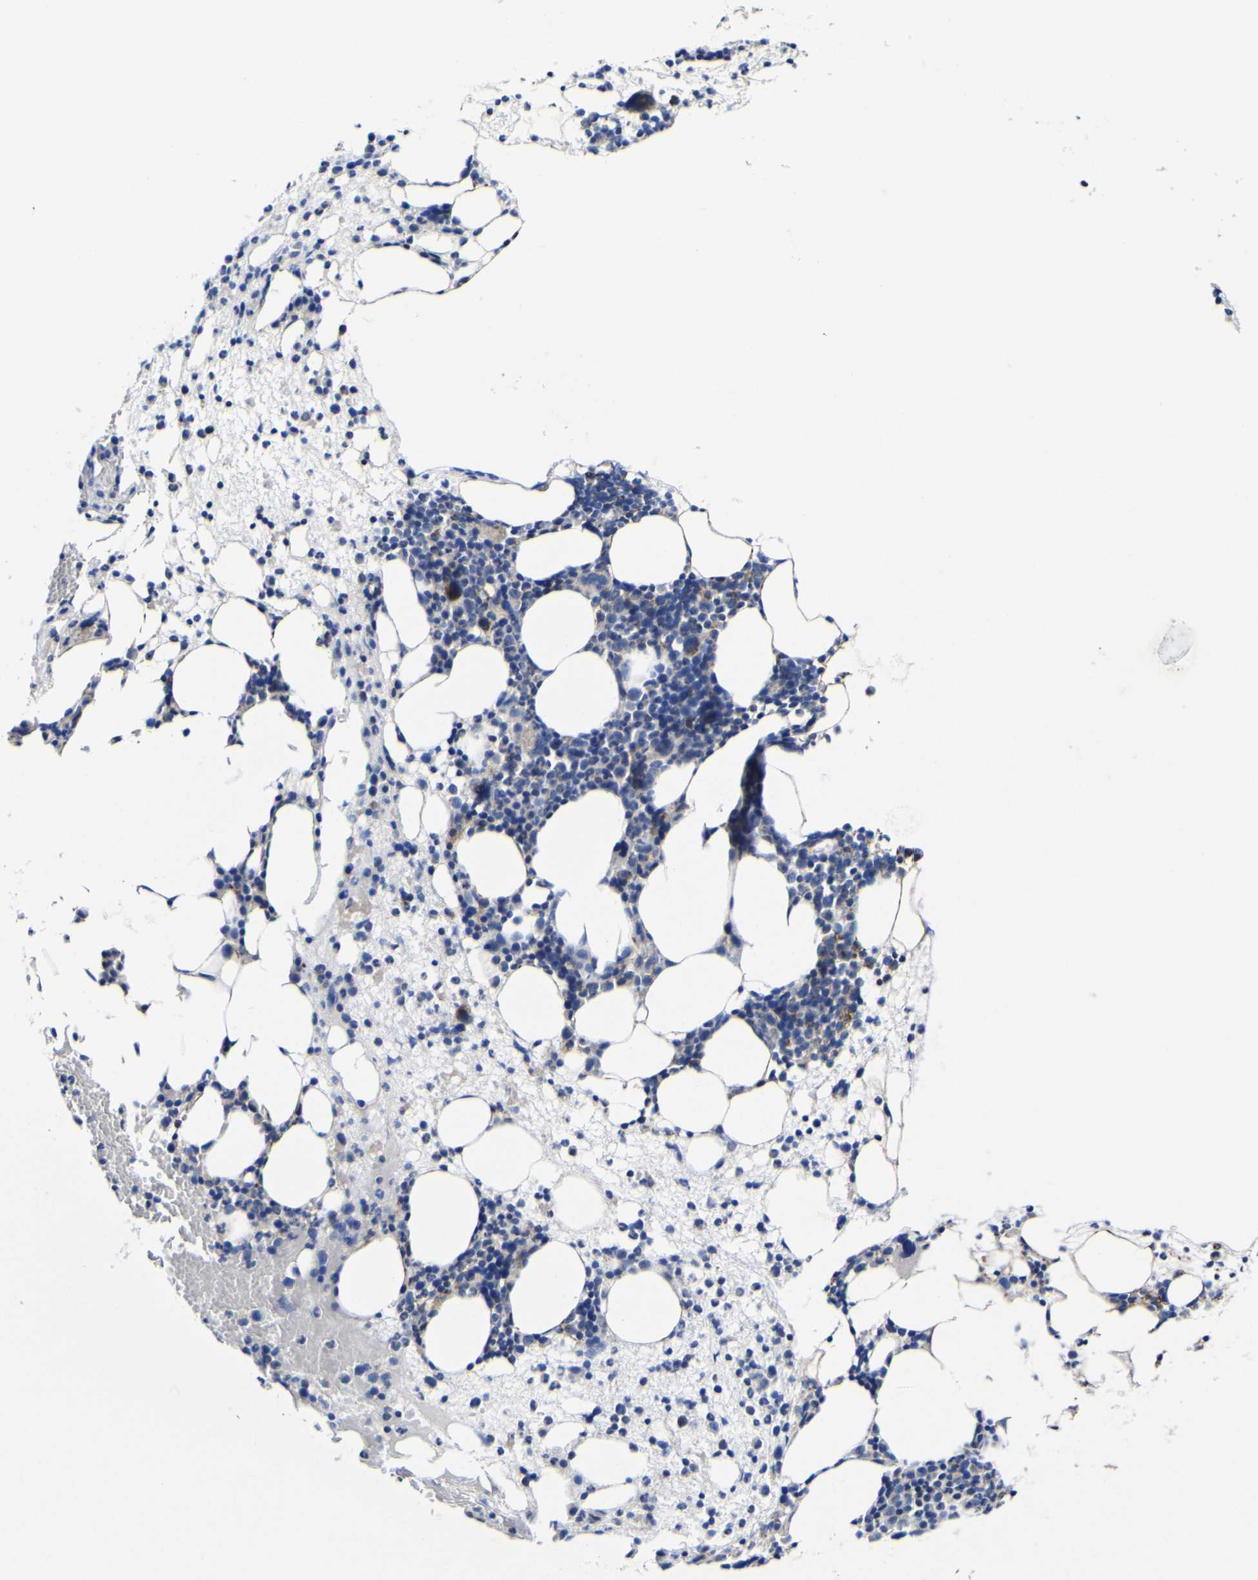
{"staining": {"intensity": "moderate", "quantity": "25%-75%", "location": "cytoplasmic/membranous"}, "tissue": "bone marrow", "cell_type": "Hematopoietic cells", "image_type": "normal", "snomed": [{"axis": "morphology", "description": "Normal tissue, NOS"}, {"axis": "morphology", "description": "Inflammation, NOS"}, {"axis": "topography", "description": "Bone marrow"}], "caption": "The immunohistochemical stain shows moderate cytoplasmic/membranous positivity in hematopoietic cells of benign bone marrow.", "gene": "CCDC90B", "patient": {"sex": "female", "age": 79}}